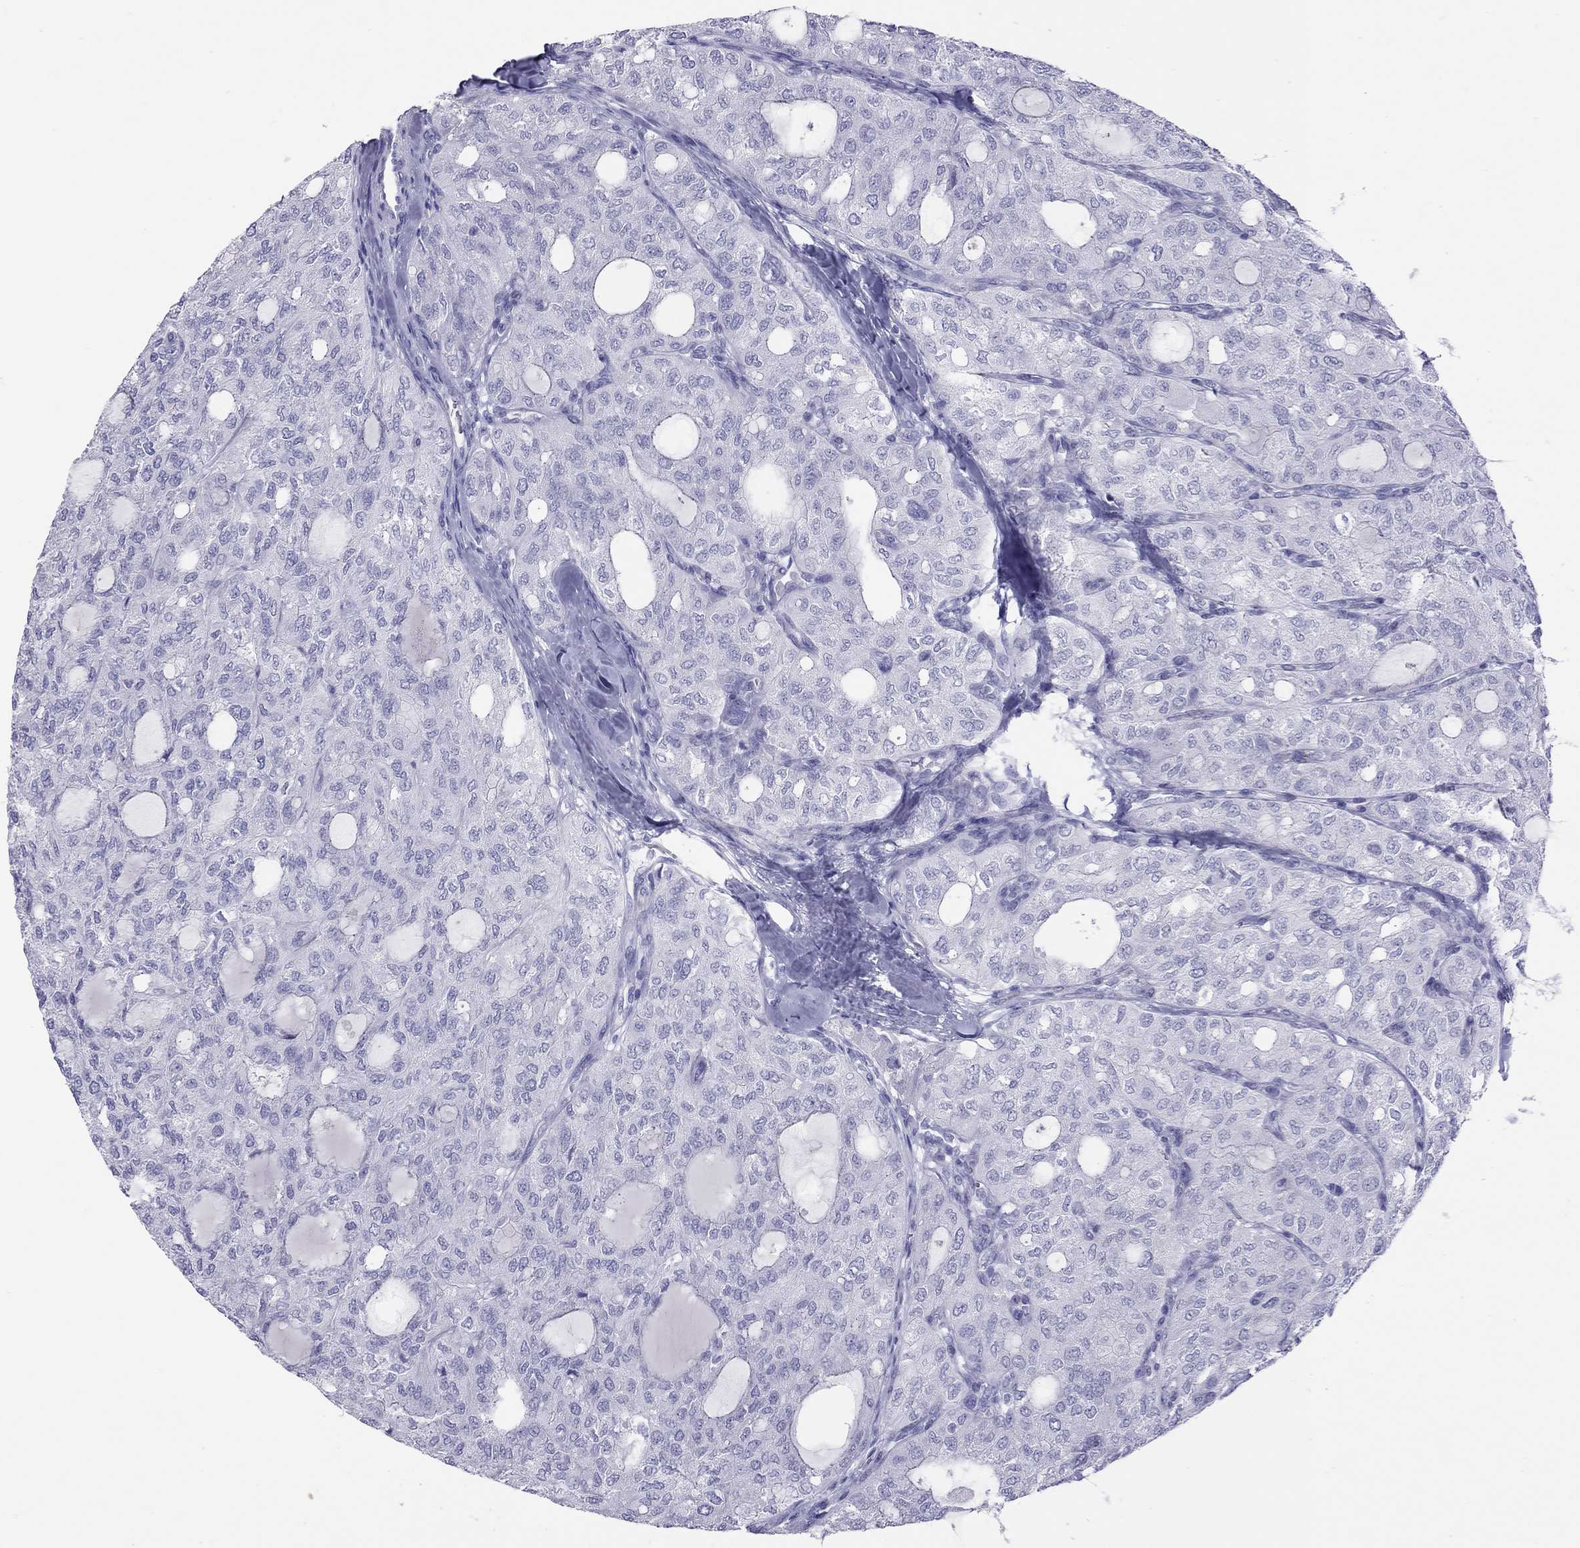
{"staining": {"intensity": "negative", "quantity": "none", "location": "none"}, "tissue": "thyroid cancer", "cell_type": "Tumor cells", "image_type": "cancer", "snomed": [{"axis": "morphology", "description": "Follicular adenoma carcinoma, NOS"}, {"axis": "topography", "description": "Thyroid gland"}], "caption": "Thyroid follicular adenoma carcinoma stained for a protein using immunohistochemistry demonstrates no staining tumor cells.", "gene": "STAG3", "patient": {"sex": "male", "age": 75}}